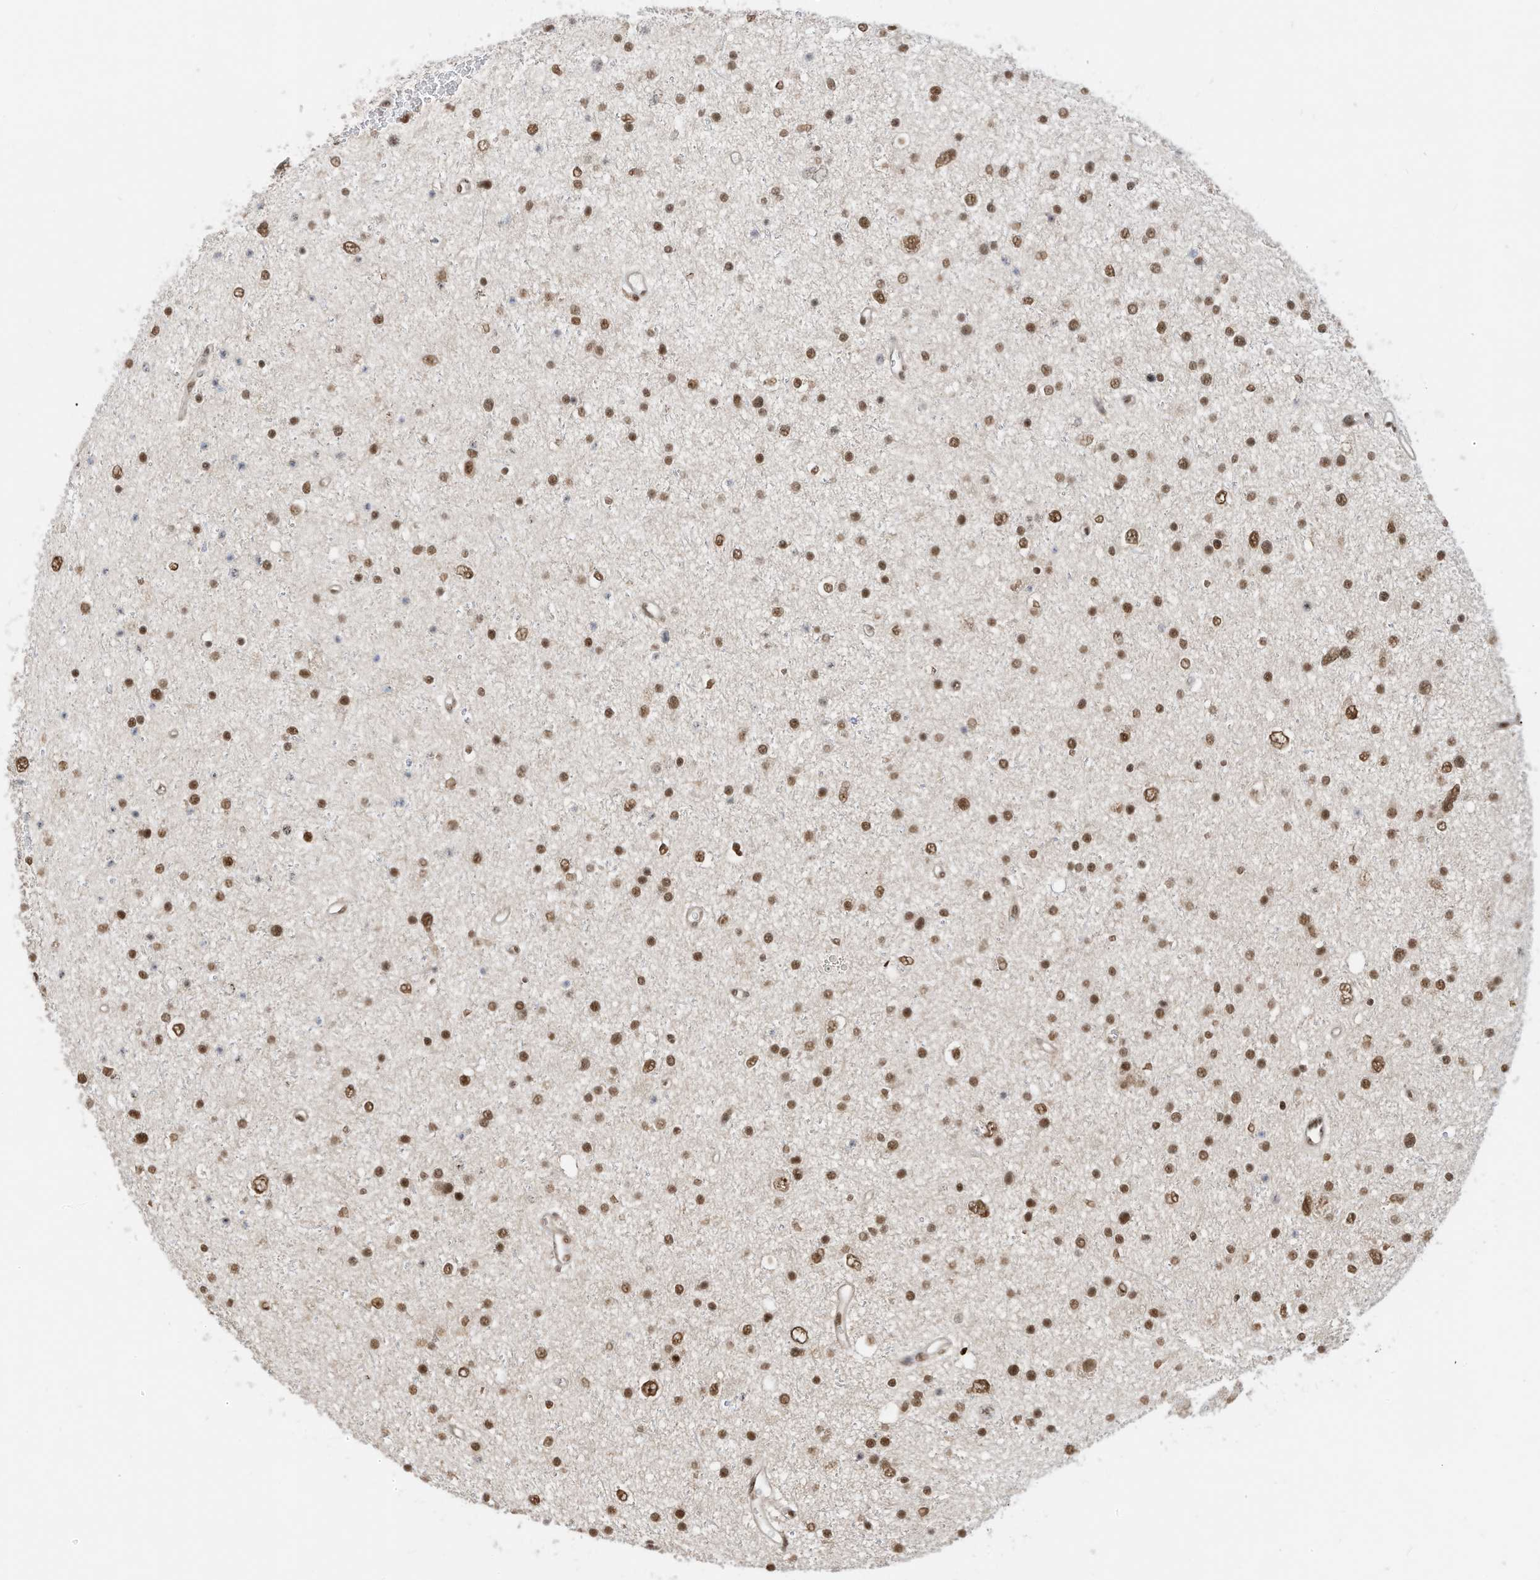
{"staining": {"intensity": "moderate", "quantity": ">75%", "location": "nuclear"}, "tissue": "glioma", "cell_type": "Tumor cells", "image_type": "cancer", "snomed": [{"axis": "morphology", "description": "Glioma, malignant, Low grade"}, {"axis": "topography", "description": "Brain"}], "caption": "Moderate nuclear expression is identified in about >75% of tumor cells in glioma.", "gene": "ZNF195", "patient": {"sex": "female", "age": 37}}